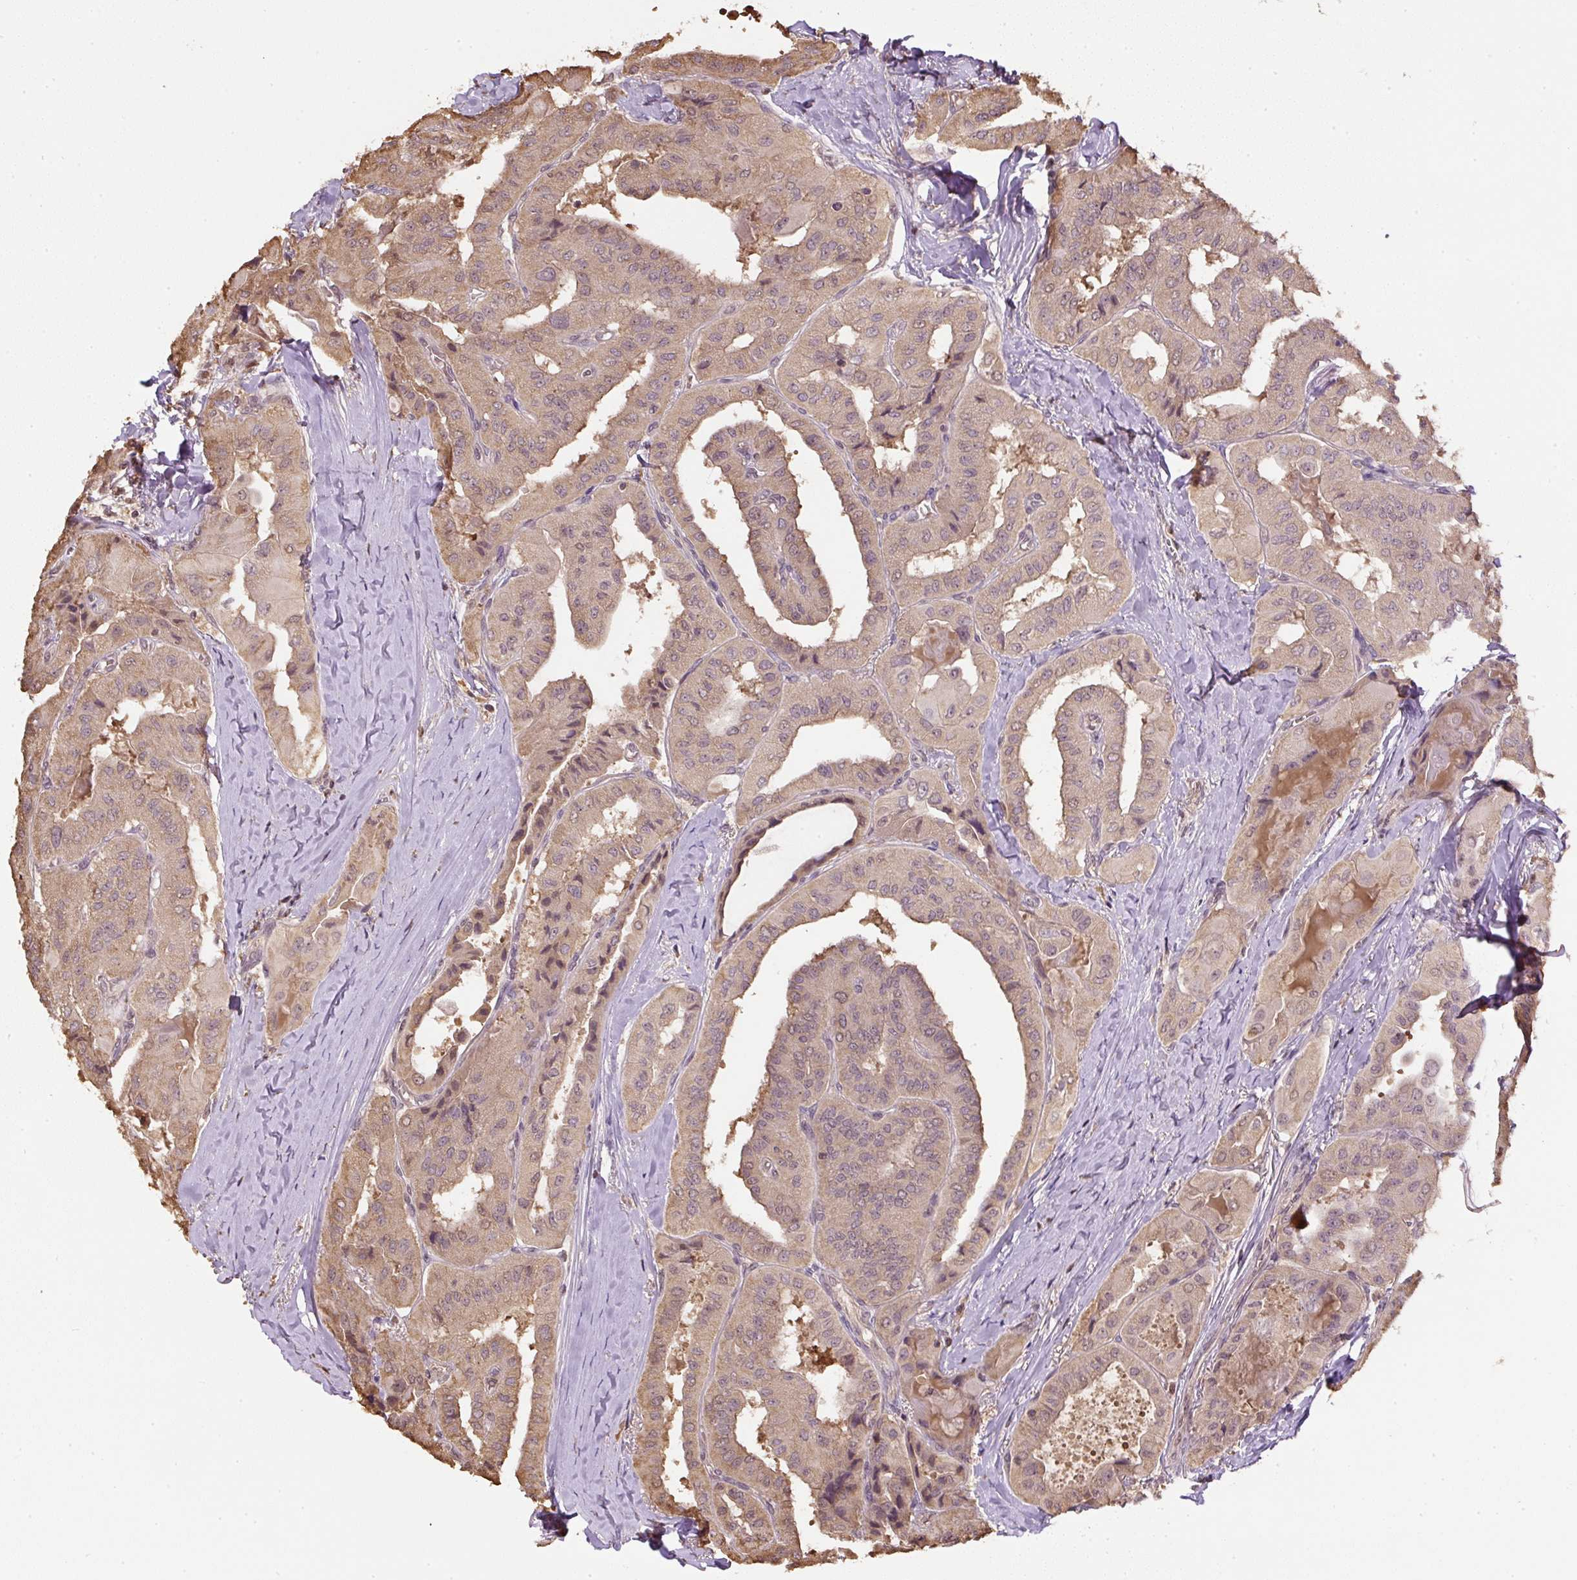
{"staining": {"intensity": "weak", "quantity": ">75%", "location": "cytoplasmic/membranous"}, "tissue": "thyroid cancer", "cell_type": "Tumor cells", "image_type": "cancer", "snomed": [{"axis": "morphology", "description": "Normal tissue, NOS"}, {"axis": "morphology", "description": "Papillary adenocarcinoma, NOS"}, {"axis": "topography", "description": "Thyroid gland"}], "caption": "Protein staining of papillary adenocarcinoma (thyroid) tissue shows weak cytoplasmic/membranous staining in about >75% of tumor cells.", "gene": "TMEM170B", "patient": {"sex": "female", "age": 59}}